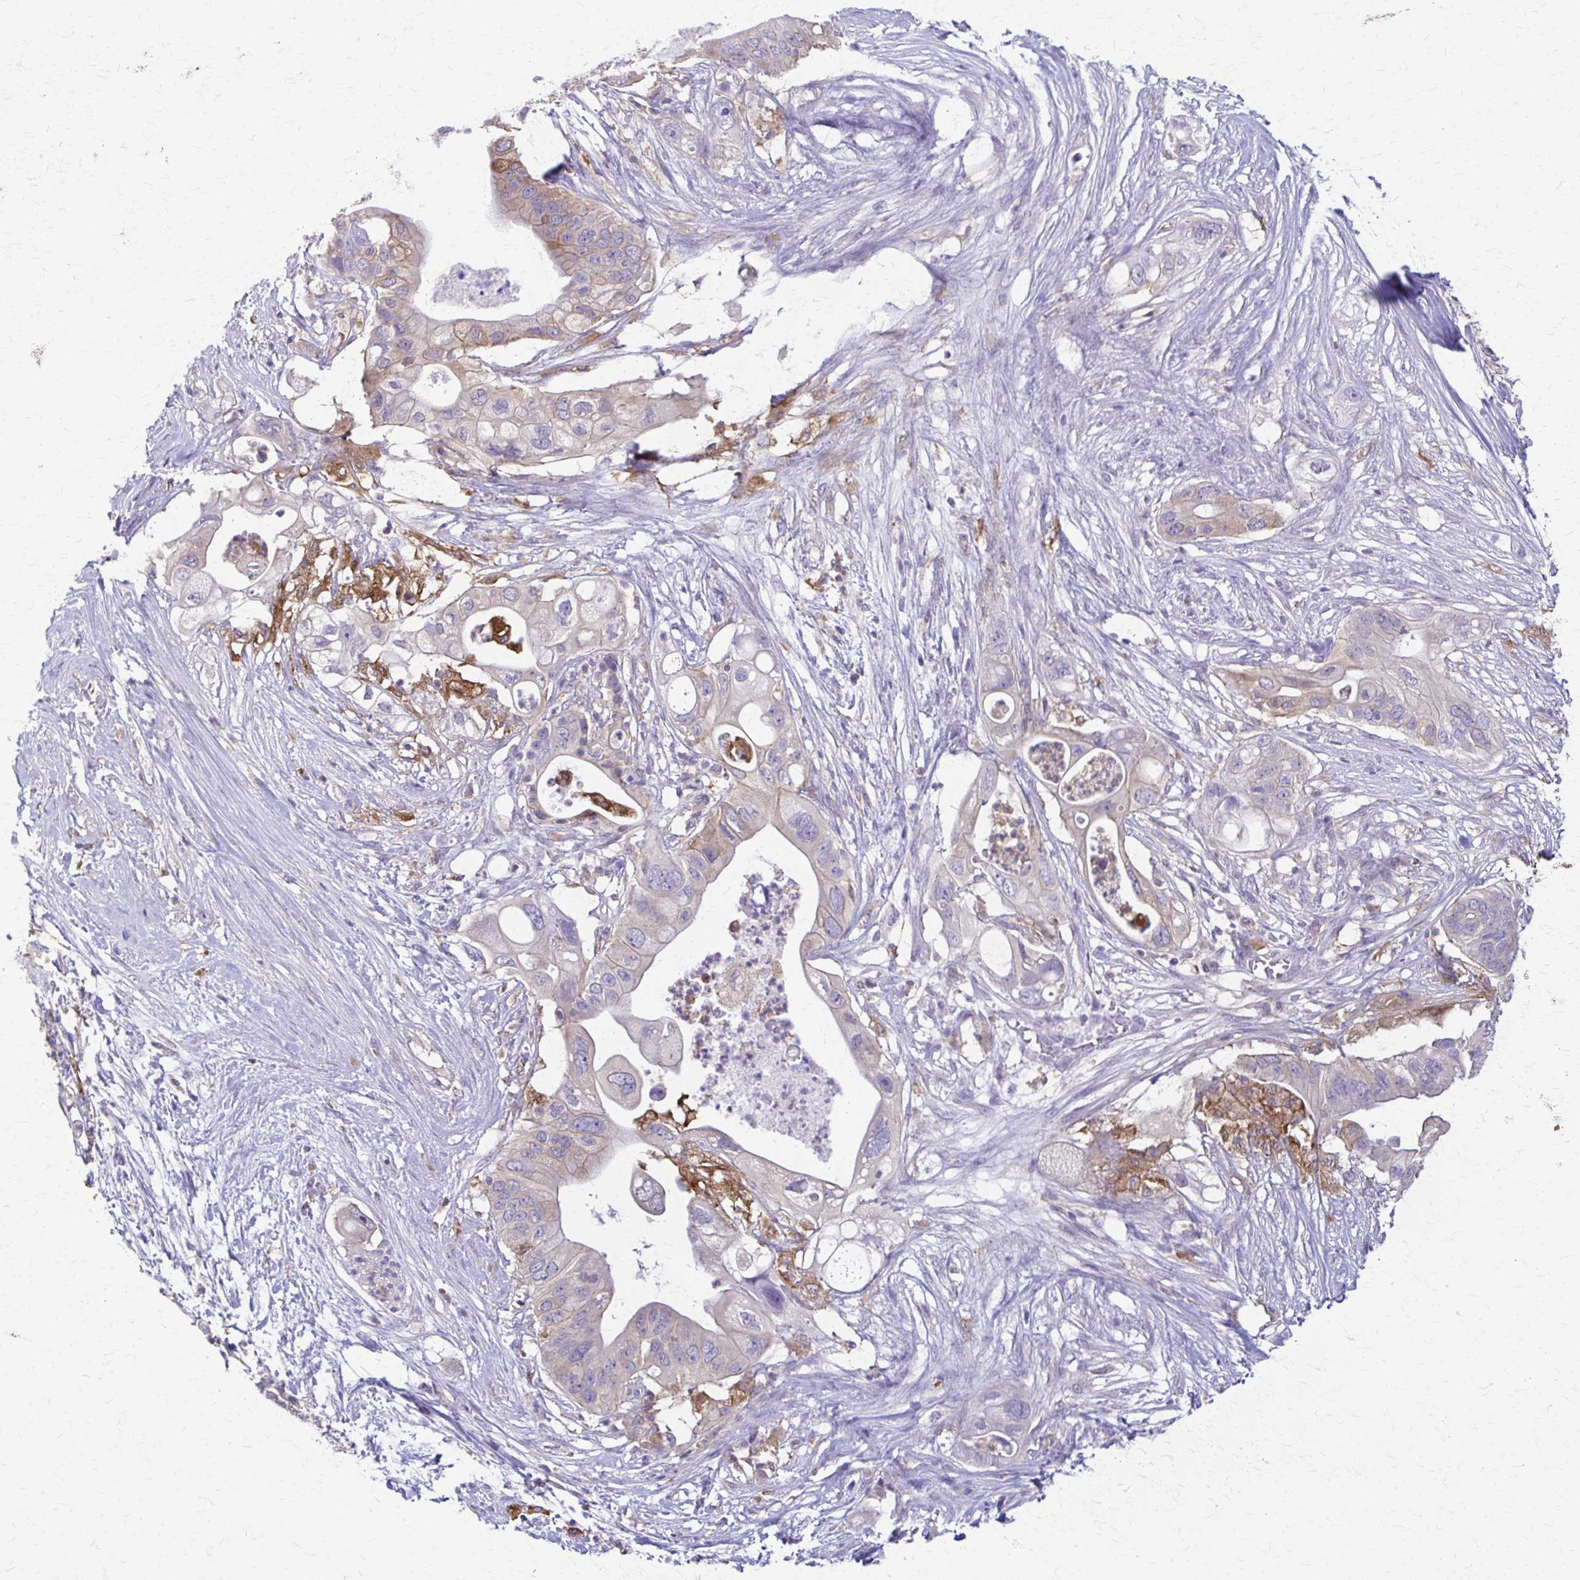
{"staining": {"intensity": "weak", "quantity": "<25%", "location": "cytoplasmic/membranous"}, "tissue": "pancreatic cancer", "cell_type": "Tumor cells", "image_type": "cancer", "snomed": [{"axis": "morphology", "description": "Adenocarcinoma, NOS"}, {"axis": "topography", "description": "Pancreas"}], "caption": "Immunohistochemical staining of human adenocarcinoma (pancreatic) reveals no significant positivity in tumor cells.", "gene": "PIK3AP1", "patient": {"sex": "female", "age": 72}}